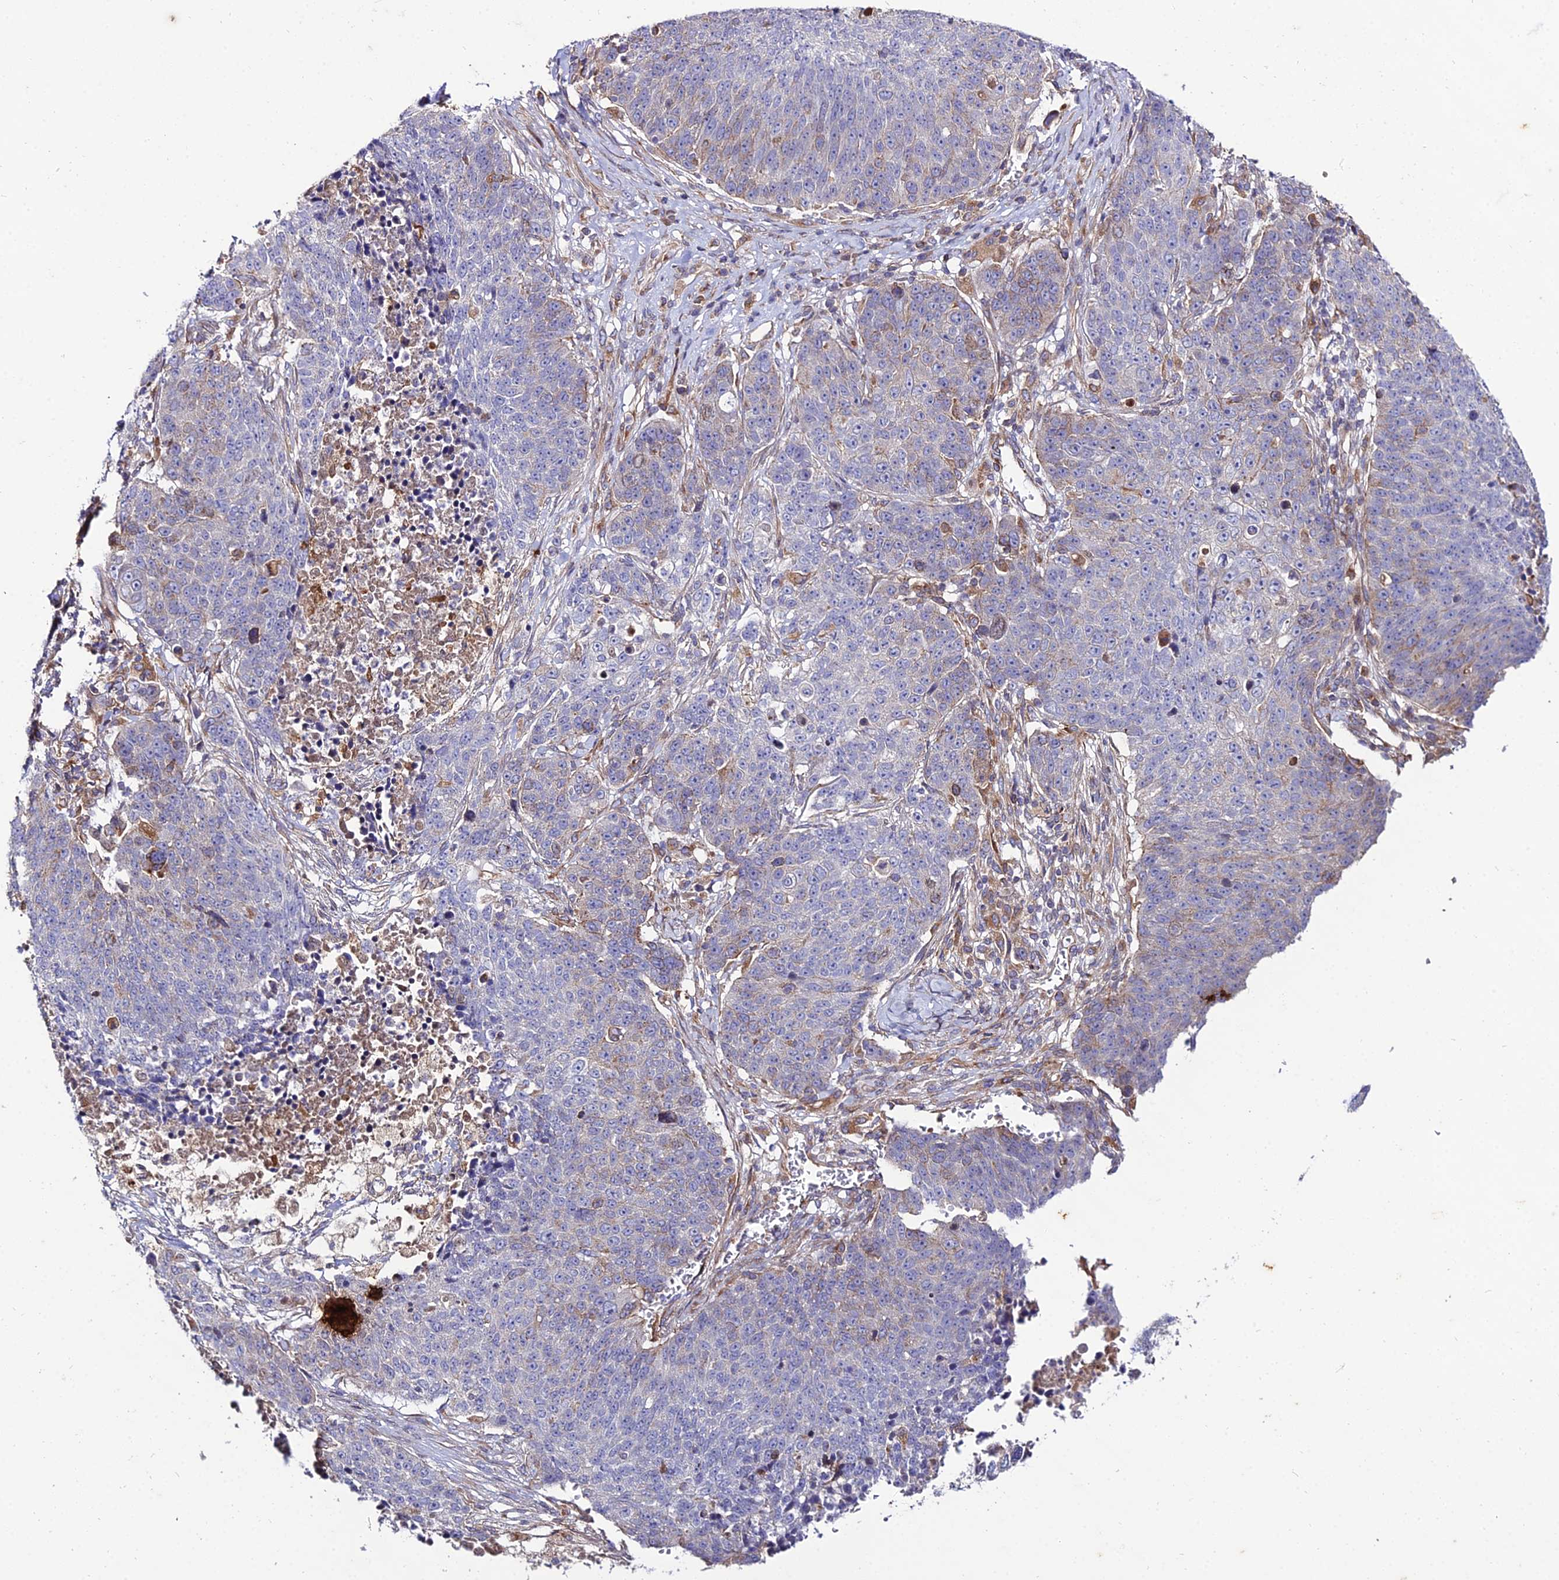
{"staining": {"intensity": "weak", "quantity": "<25%", "location": "cytoplasmic/membranous"}, "tissue": "lung cancer", "cell_type": "Tumor cells", "image_type": "cancer", "snomed": [{"axis": "morphology", "description": "Normal tissue, NOS"}, {"axis": "morphology", "description": "Squamous cell carcinoma, NOS"}, {"axis": "topography", "description": "Lymph node"}, {"axis": "topography", "description": "Lung"}], "caption": "Lung squamous cell carcinoma stained for a protein using IHC exhibits no expression tumor cells.", "gene": "ARL6IP1", "patient": {"sex": "male", "age": 66}}